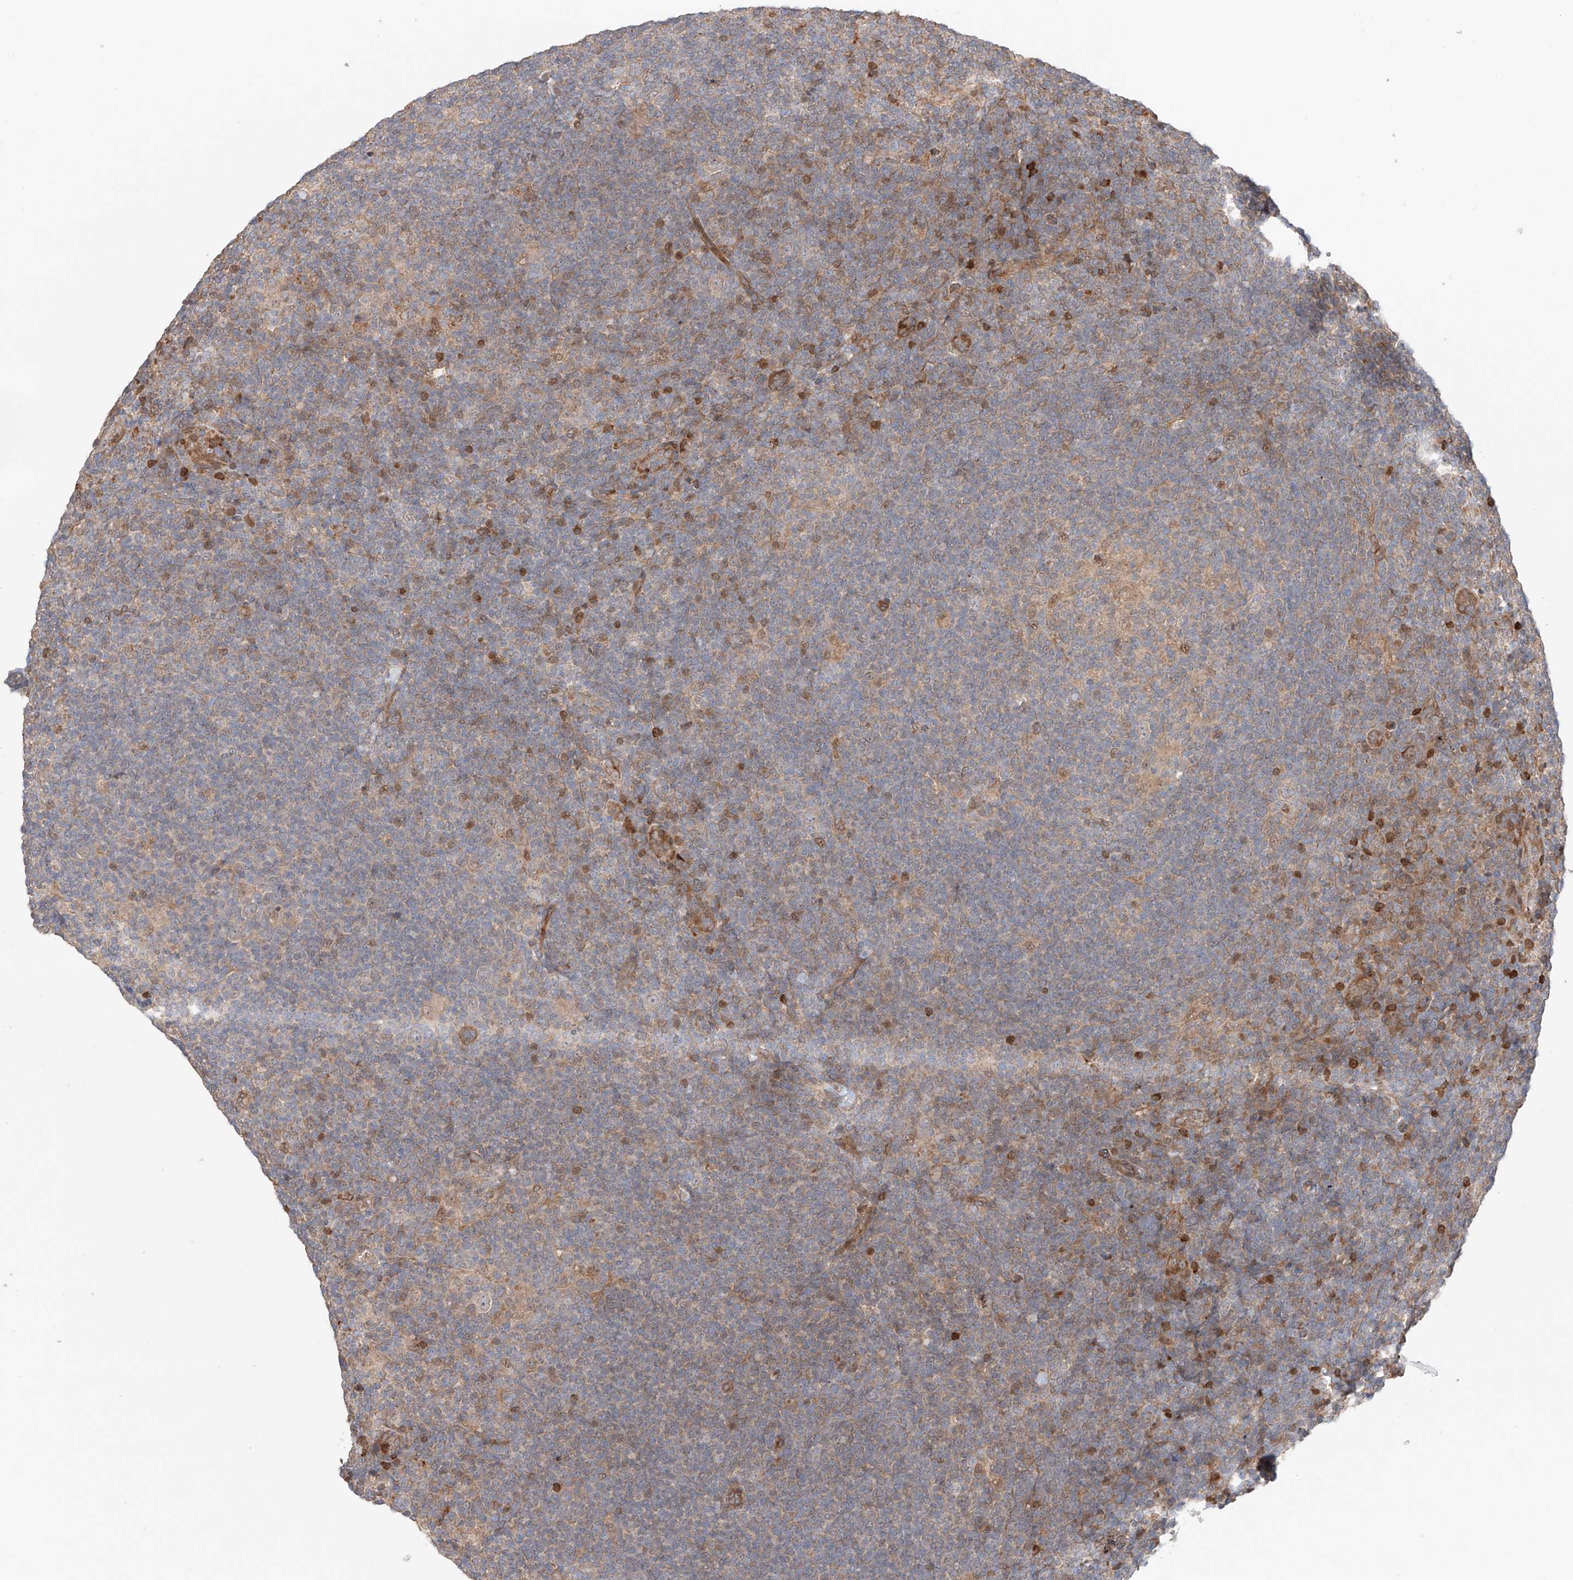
{"staining": {"intensity": "negative", "quantity": "none", "location": "none"}, "tissue": "lymphoma", "cell_type": "Tumor cells", "image_type": "cancer", "snomed": [{"axis": "morphology", "description": "Hodgkin's disease, NOS"}, {"axis": "topography", "description": "Lymph node"}], "caption": "Immunohistochemistry histopathology image of neoplastic tissue: human Hodgkin's disease stained with DAB displays no significant protein positivity in tumor cells.", "gene": "IGSF22", "patient": {"sex": "female", "age": 57}}